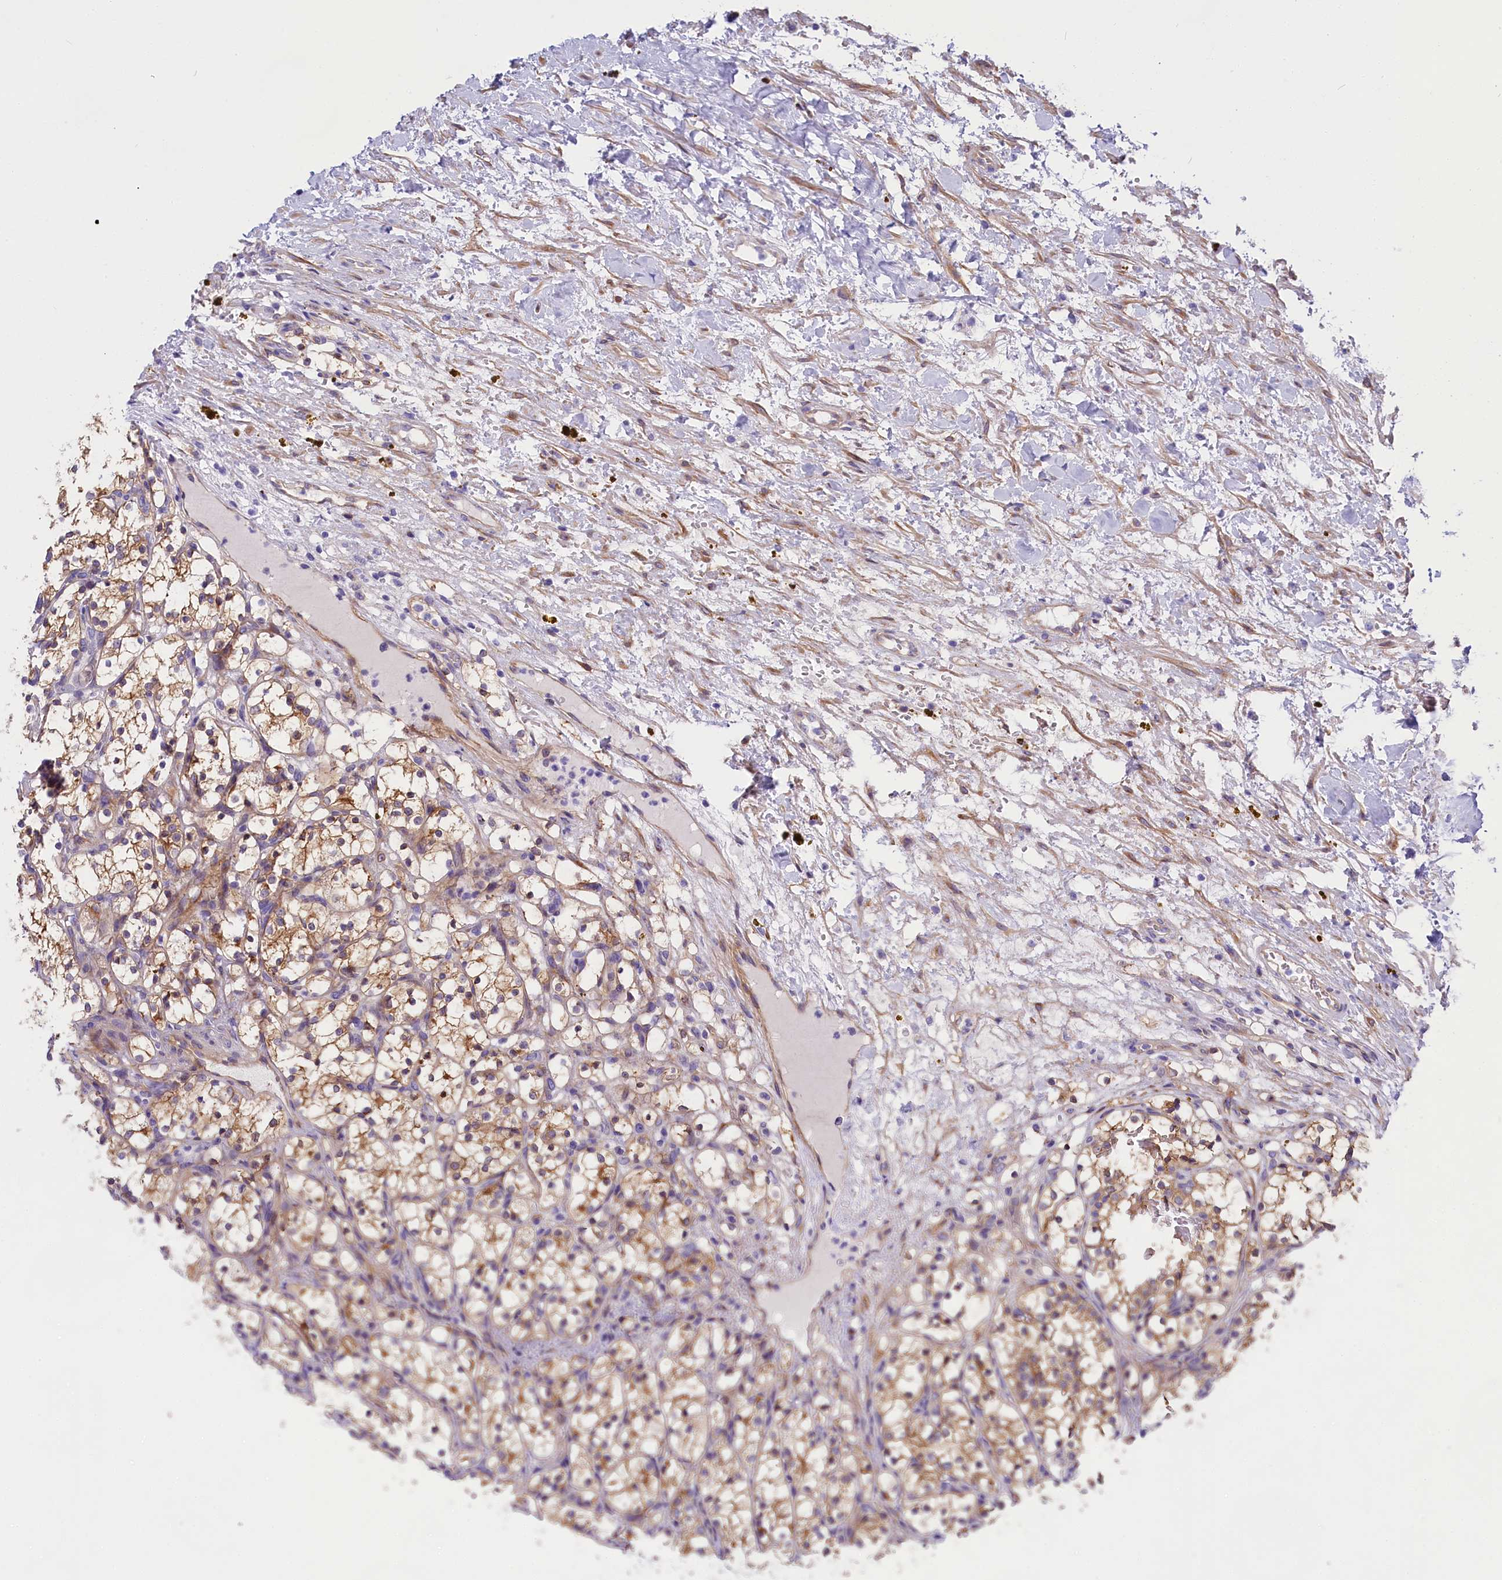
{"staining": {"intensity": "moderate", "quantity": "25%-75%", "location": "cytoplasmic/membranous"}, "tissue": "renal cancer", "cell_type": "Tumor cells", "image_type": "cancer", "snomed": [{"axis": "morphology", "description": "Adenocarcinoma, NOS"}, {"axis": "topography", "description": "Kidney"}], "caption": "This micrograph shows adenocarcinoma (renal) stained with immunohistochemistry to label a protein in brown. The cytoplasmic/membranous of tumor cells show moderate positivity for the protein. Nuclei are counter-stained blue.", "gene": "PPP1R13L", "patient": {"sex": "female", "age": 69}}